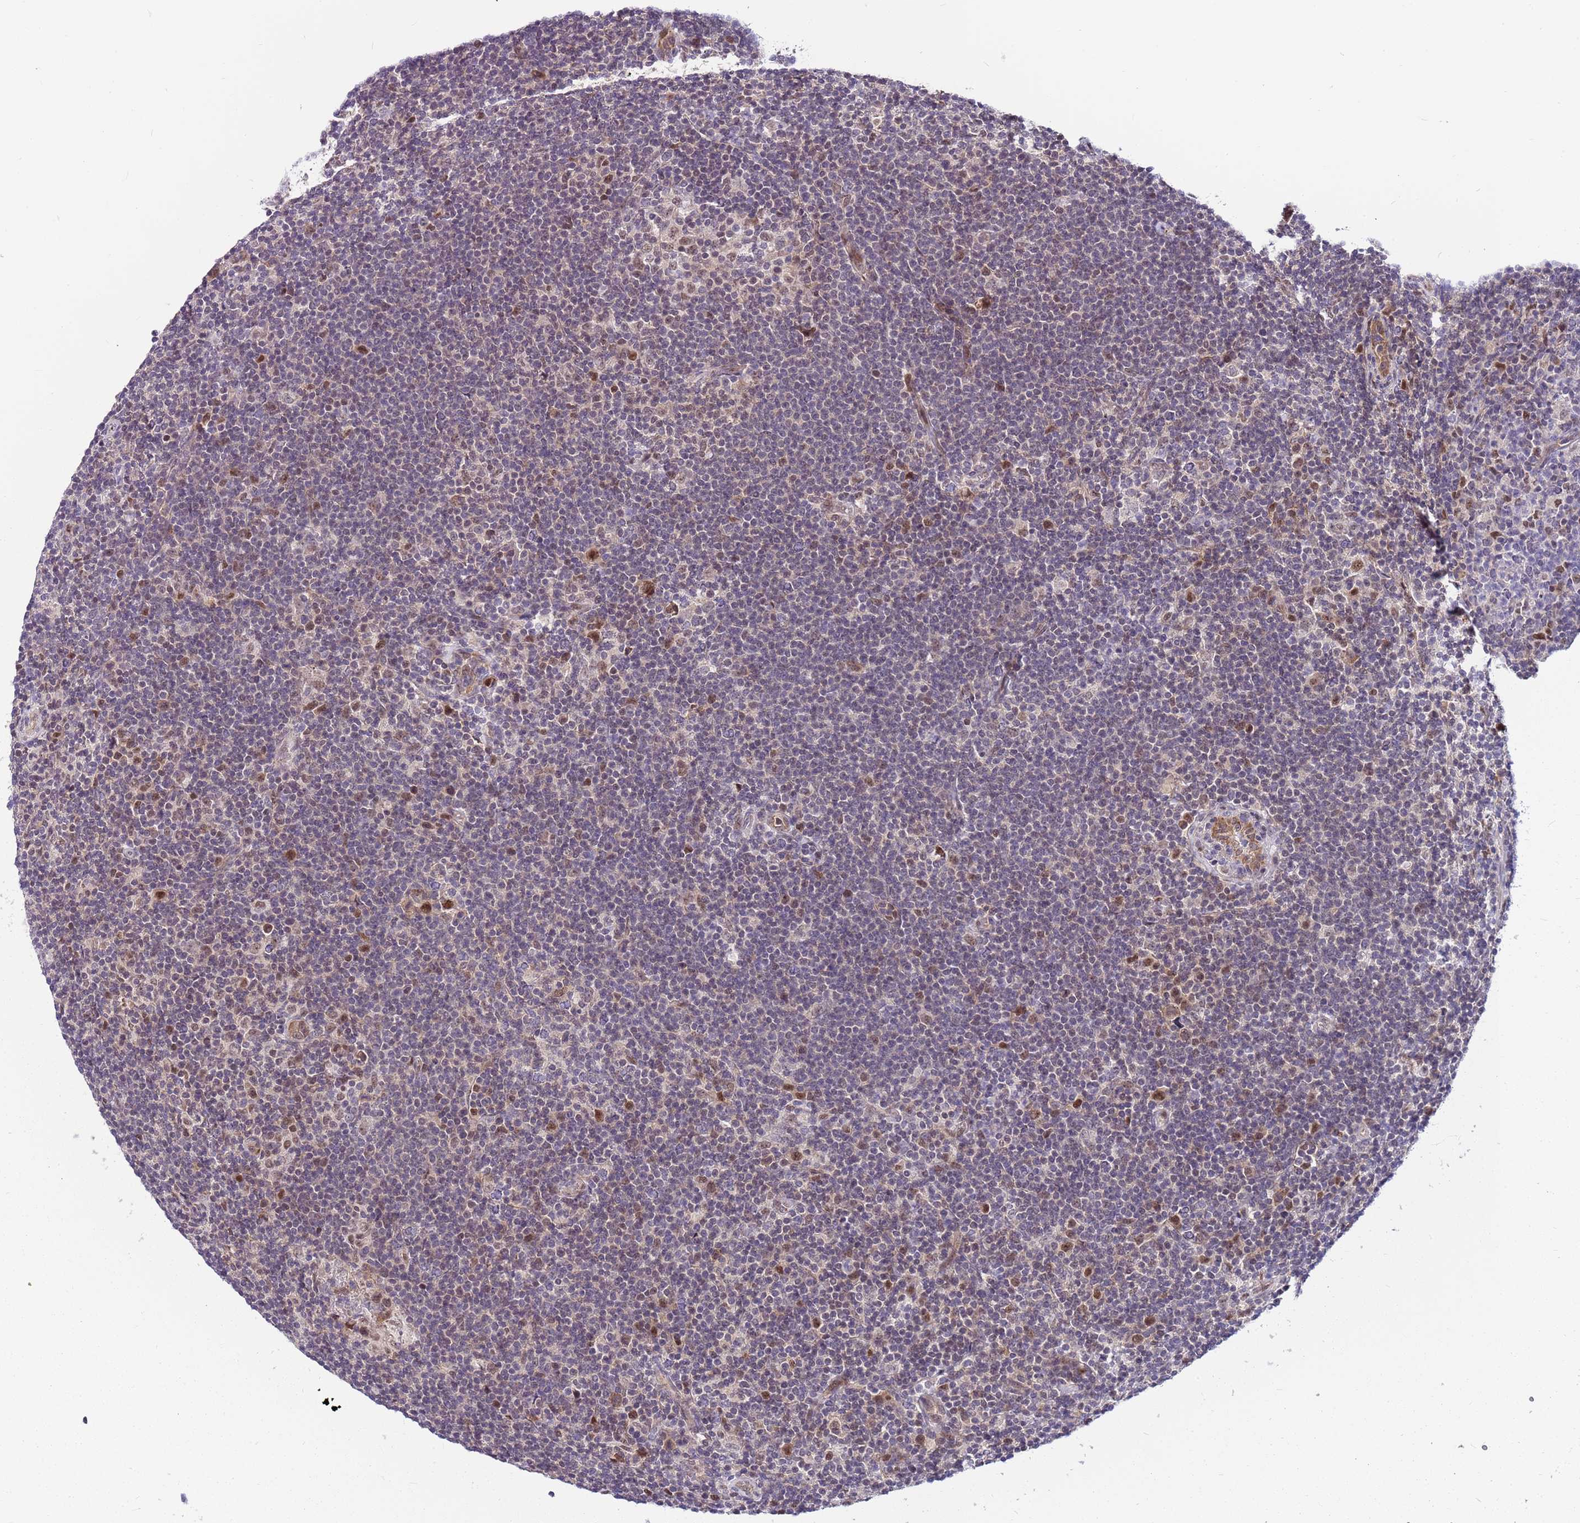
{"staining": {"intensity": "weak", "quantity": "<25%", "location": "nuclear"}, "tissue": "lymphoma", "cell_type": "Tumor cells", "image_type": "cancer", "snomed": [{"axis": "morphology", "description": "Hodgkin's disease, NOS"}, {"axis": "topography", "description": "Lymph node"}], "caption": "Immunohistochemical staining of Hodgkin's disease reveals no significant staining in tumor cells. (DAB (3,3'-diaminobenzidine) immunohistochemistry (IHC) with hematoxylin counter stain).", "gene": "POLE3", "patient": {"sex": "female", "age": 57}}